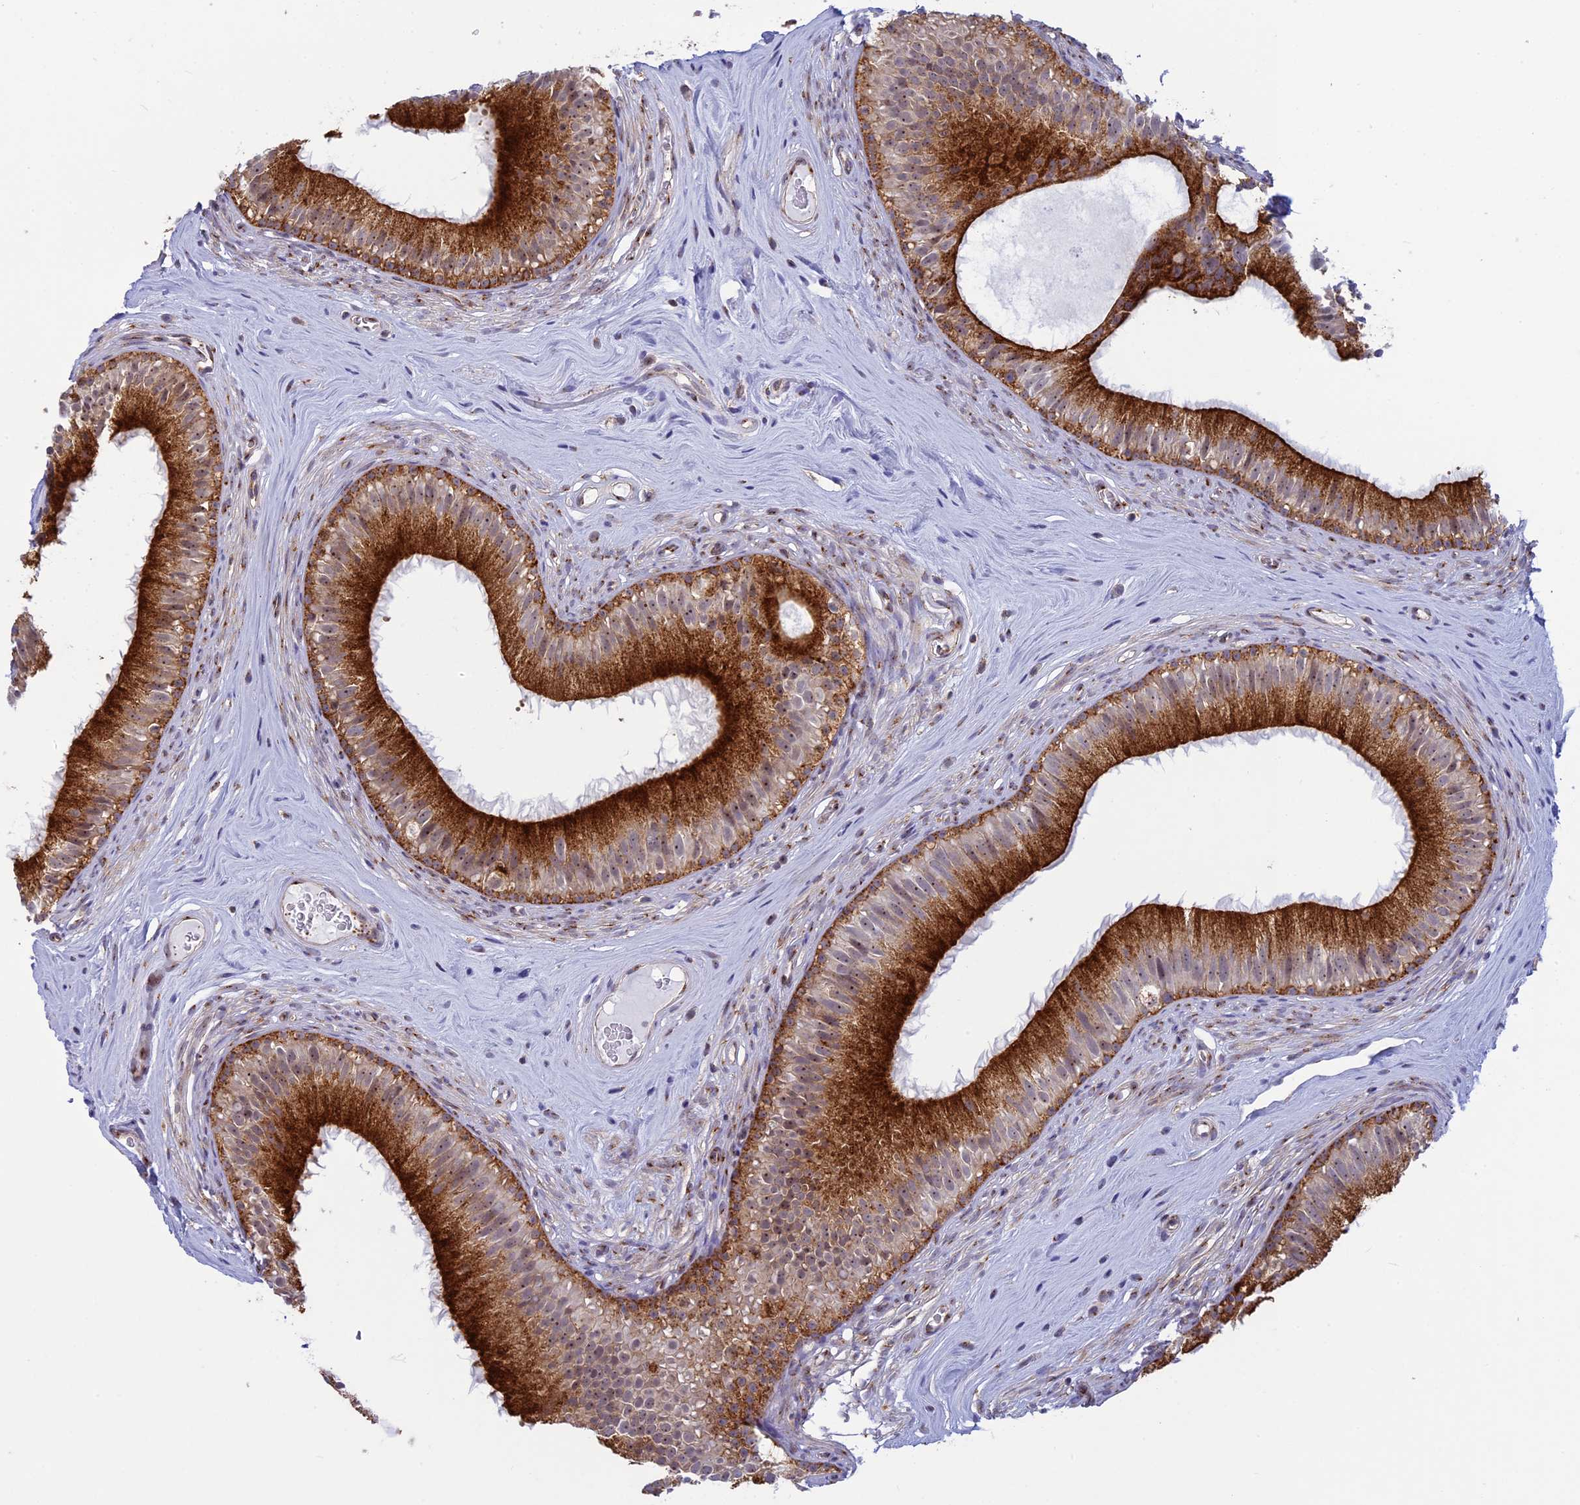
{"staining": {"intensity": "strong", "quantity": ">75%", "location": "cytoplasmic/membranous"}, "tissue": "epididymis", "cell_type": "Glandular cells", "image_type": "normal", "snomed": [{"axis": "morphology", "description": "Normal tissue, NOS"}, {"axis": "topography", "description": "Epididymis"}], "caption": "The immunohistochemical stain shows strong cytoplasmic/membranous staining in glandular cells of benign epididymis. (Stains: DAB (3,3'-diaminobenzidine) in brown, nuclei in blue, Microscopy: brightfield microscopy at high magnification).", "gene": "CLINT1", "patient": {"sex": "male", "age": 45}}